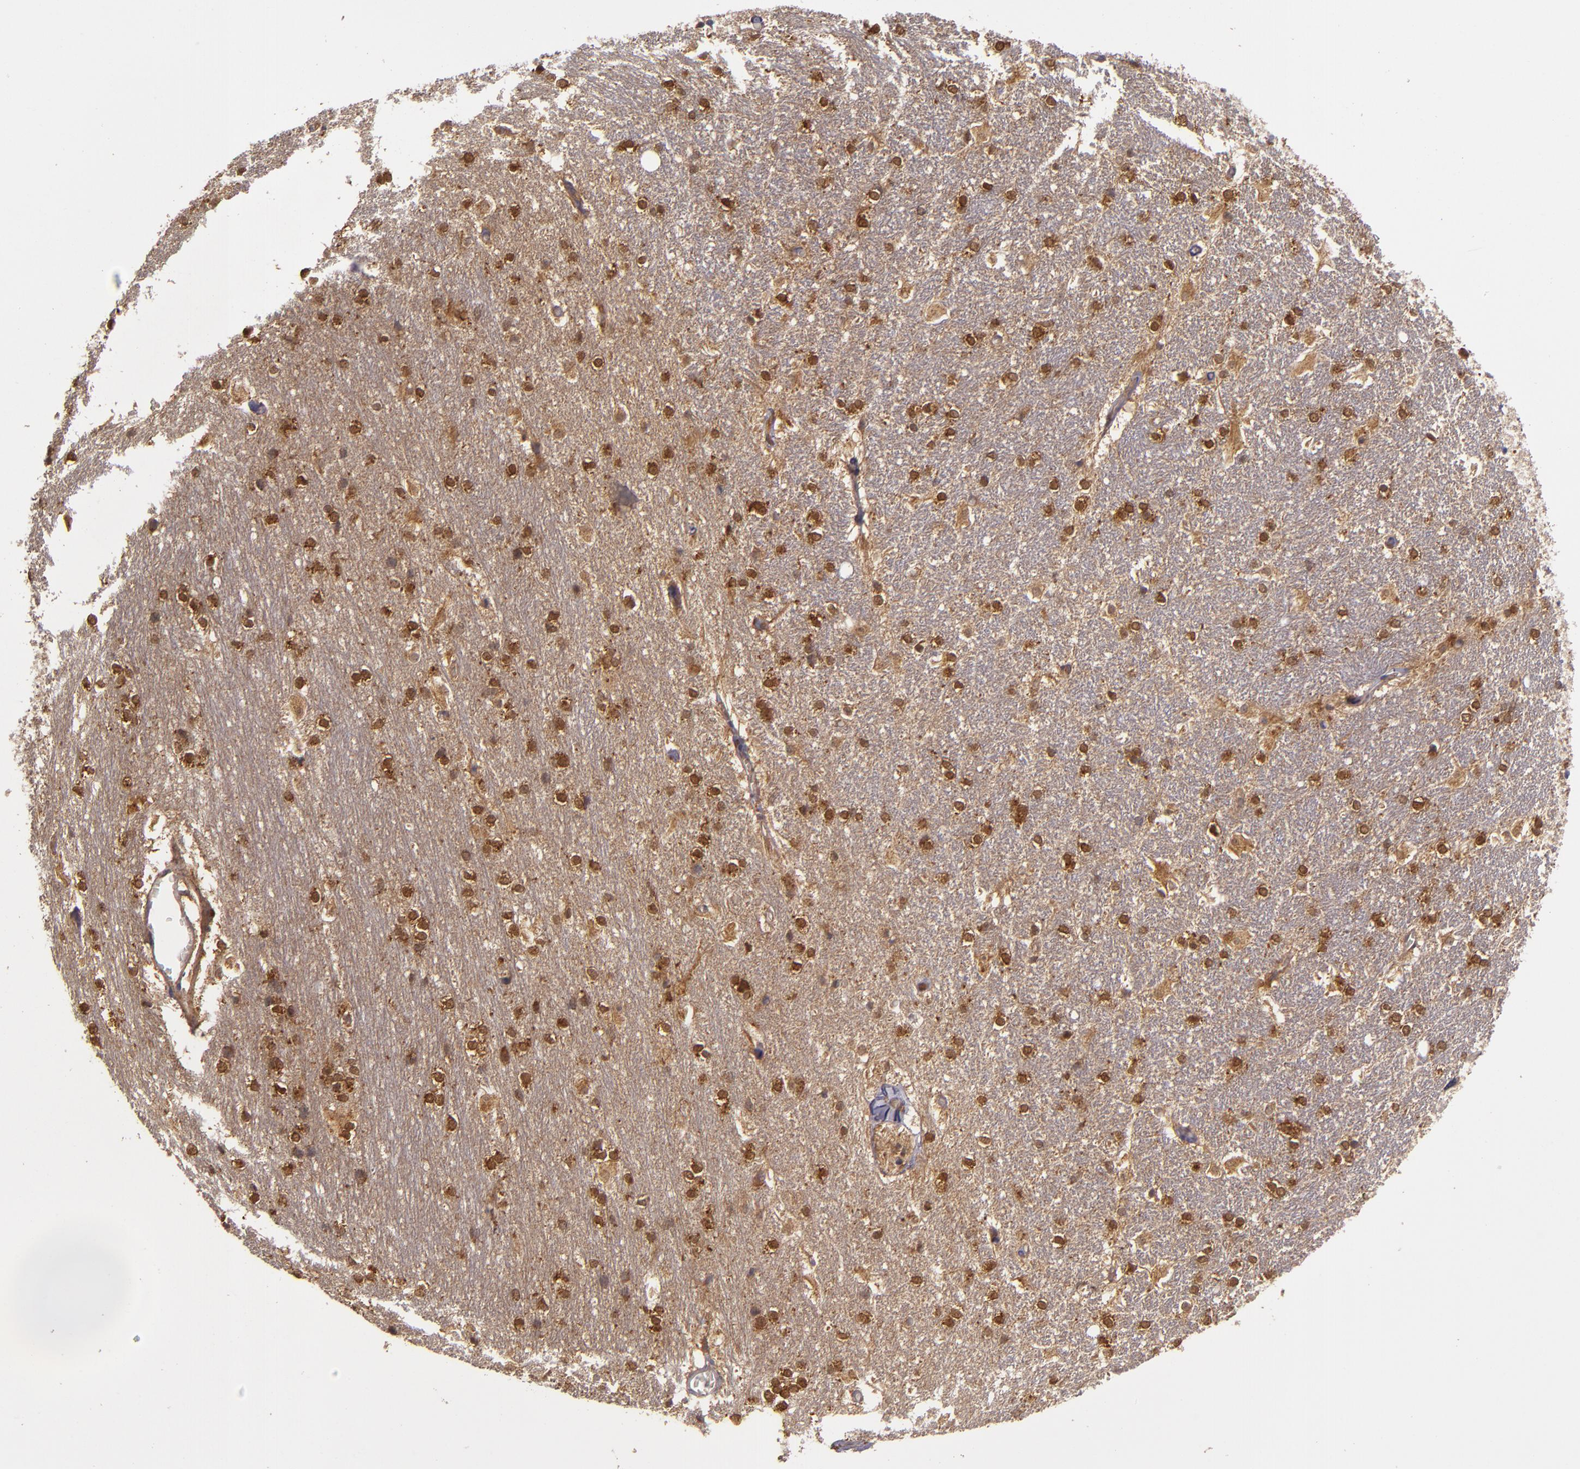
{"staining": {"intensity": "moderate", "quantity": "25%-75%", "location": "cytoplasmic/membranous,nuclear"}, "tissue": "hippocampus", "cell_type": "Glial cells", "image_type": "normal", "snomed": [{"axis": "morphology", "description": "Normal tissue, NOS"}, {"axis": "topography", "description": "Hippocampus"}], "caption": "Approximately 25%-75% of glial cells in normal human hippocampus exhibit moderate cytoplasmic/membranous,nuclear protein positivity as visualized by brown immunohistochemical staining.", "gene": "FHIT", "patient": {"sex": "female", "age": 19}}